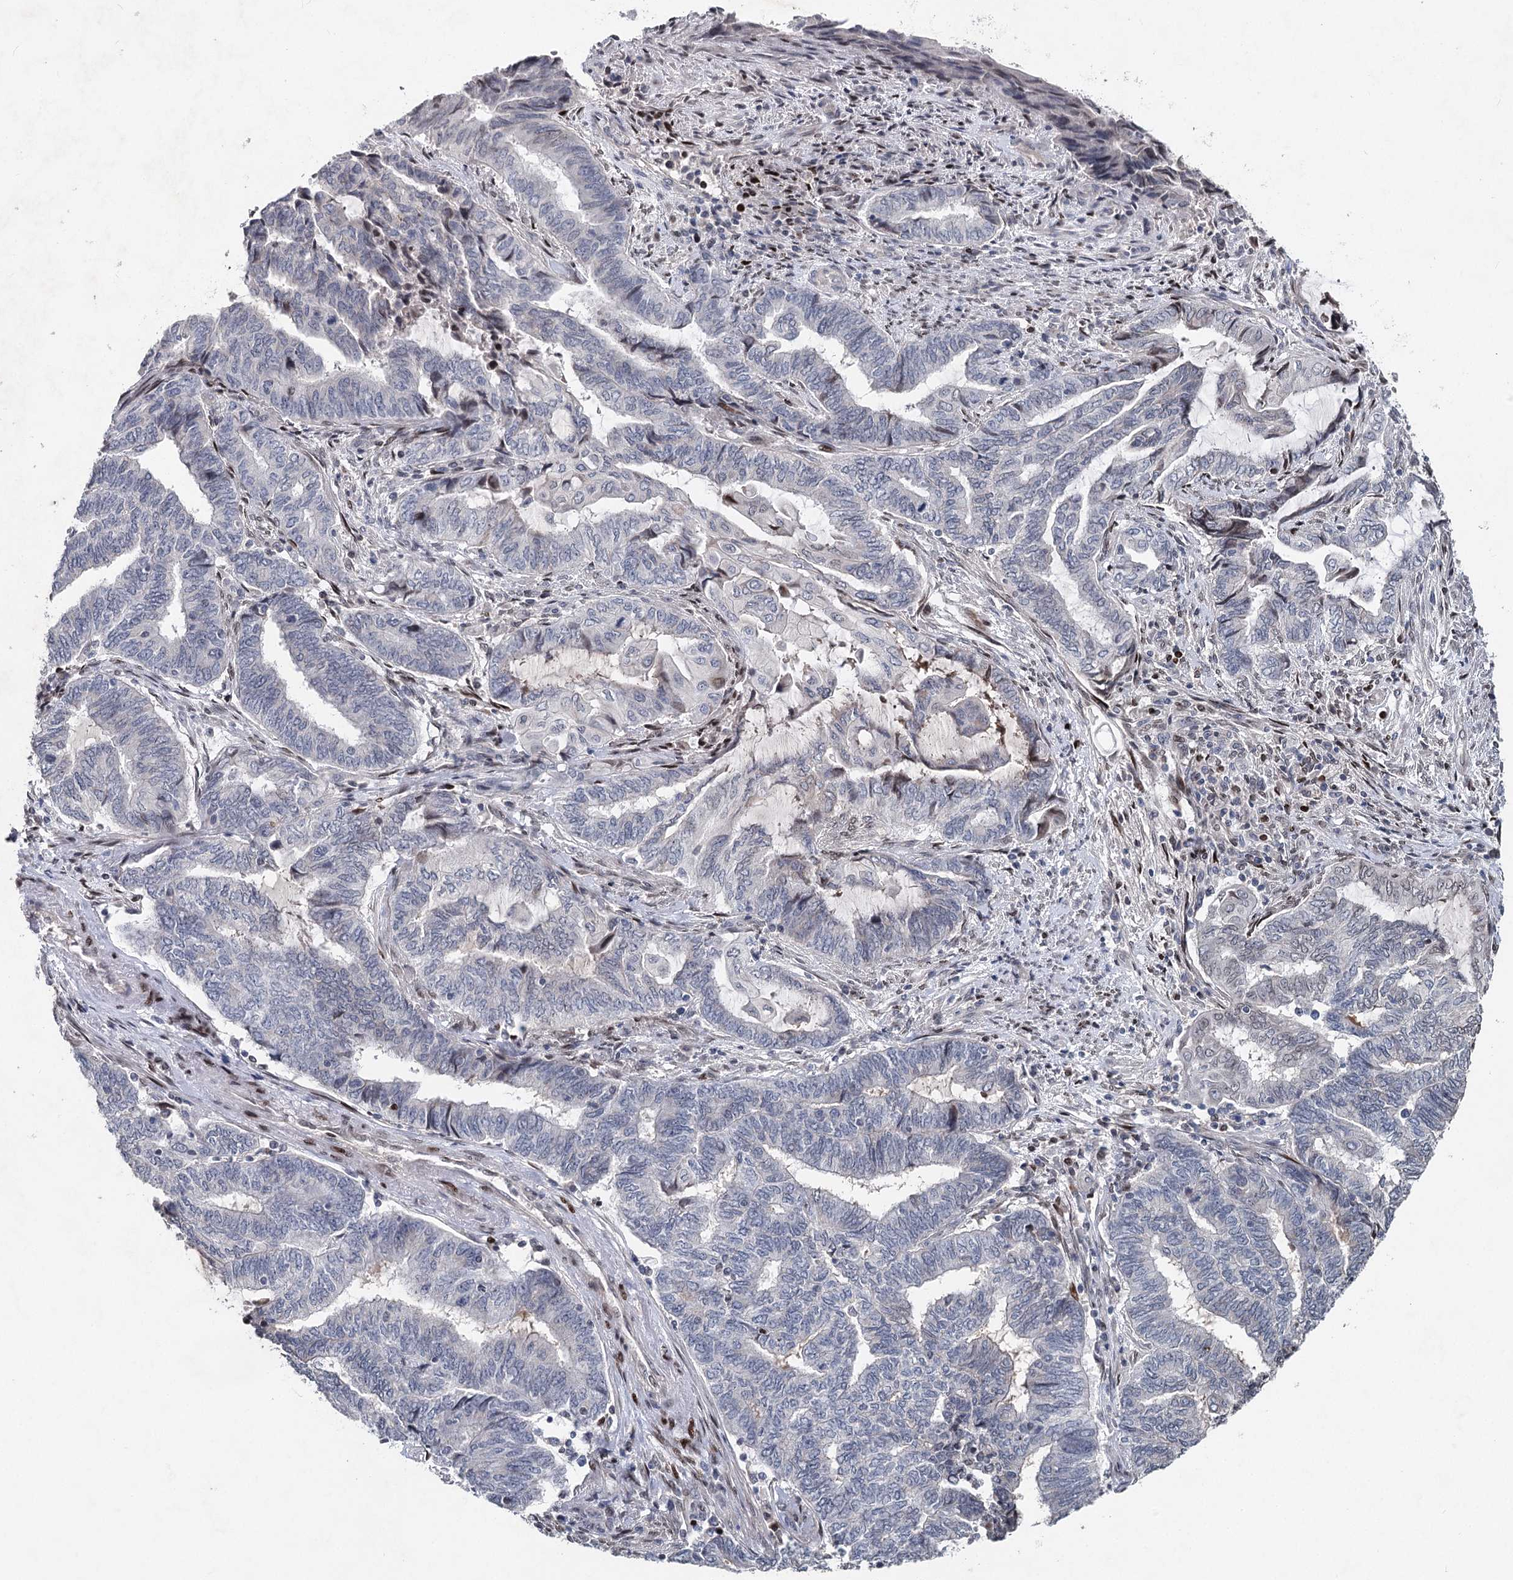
{"staining": {"intensity": "negative", "quantity": "none", "location": "none"}, "tissue": "endometrial cancer", "cell_type": "Tumor cells", "image_type": "cancer", "snomed": [{"axis": "morphology", "description": "Adenocarcinoma, NOS"}, {"axis": "topography", "description": "Uterus"}, {"axis": "topography", "description": "Endometrium"}], "caption": "Micrograph shows no protein staining in tumor cells of endometrial cancer tissue.", "gene": "FRMD4A", "patient": {"sex": "female", "age": 70}}